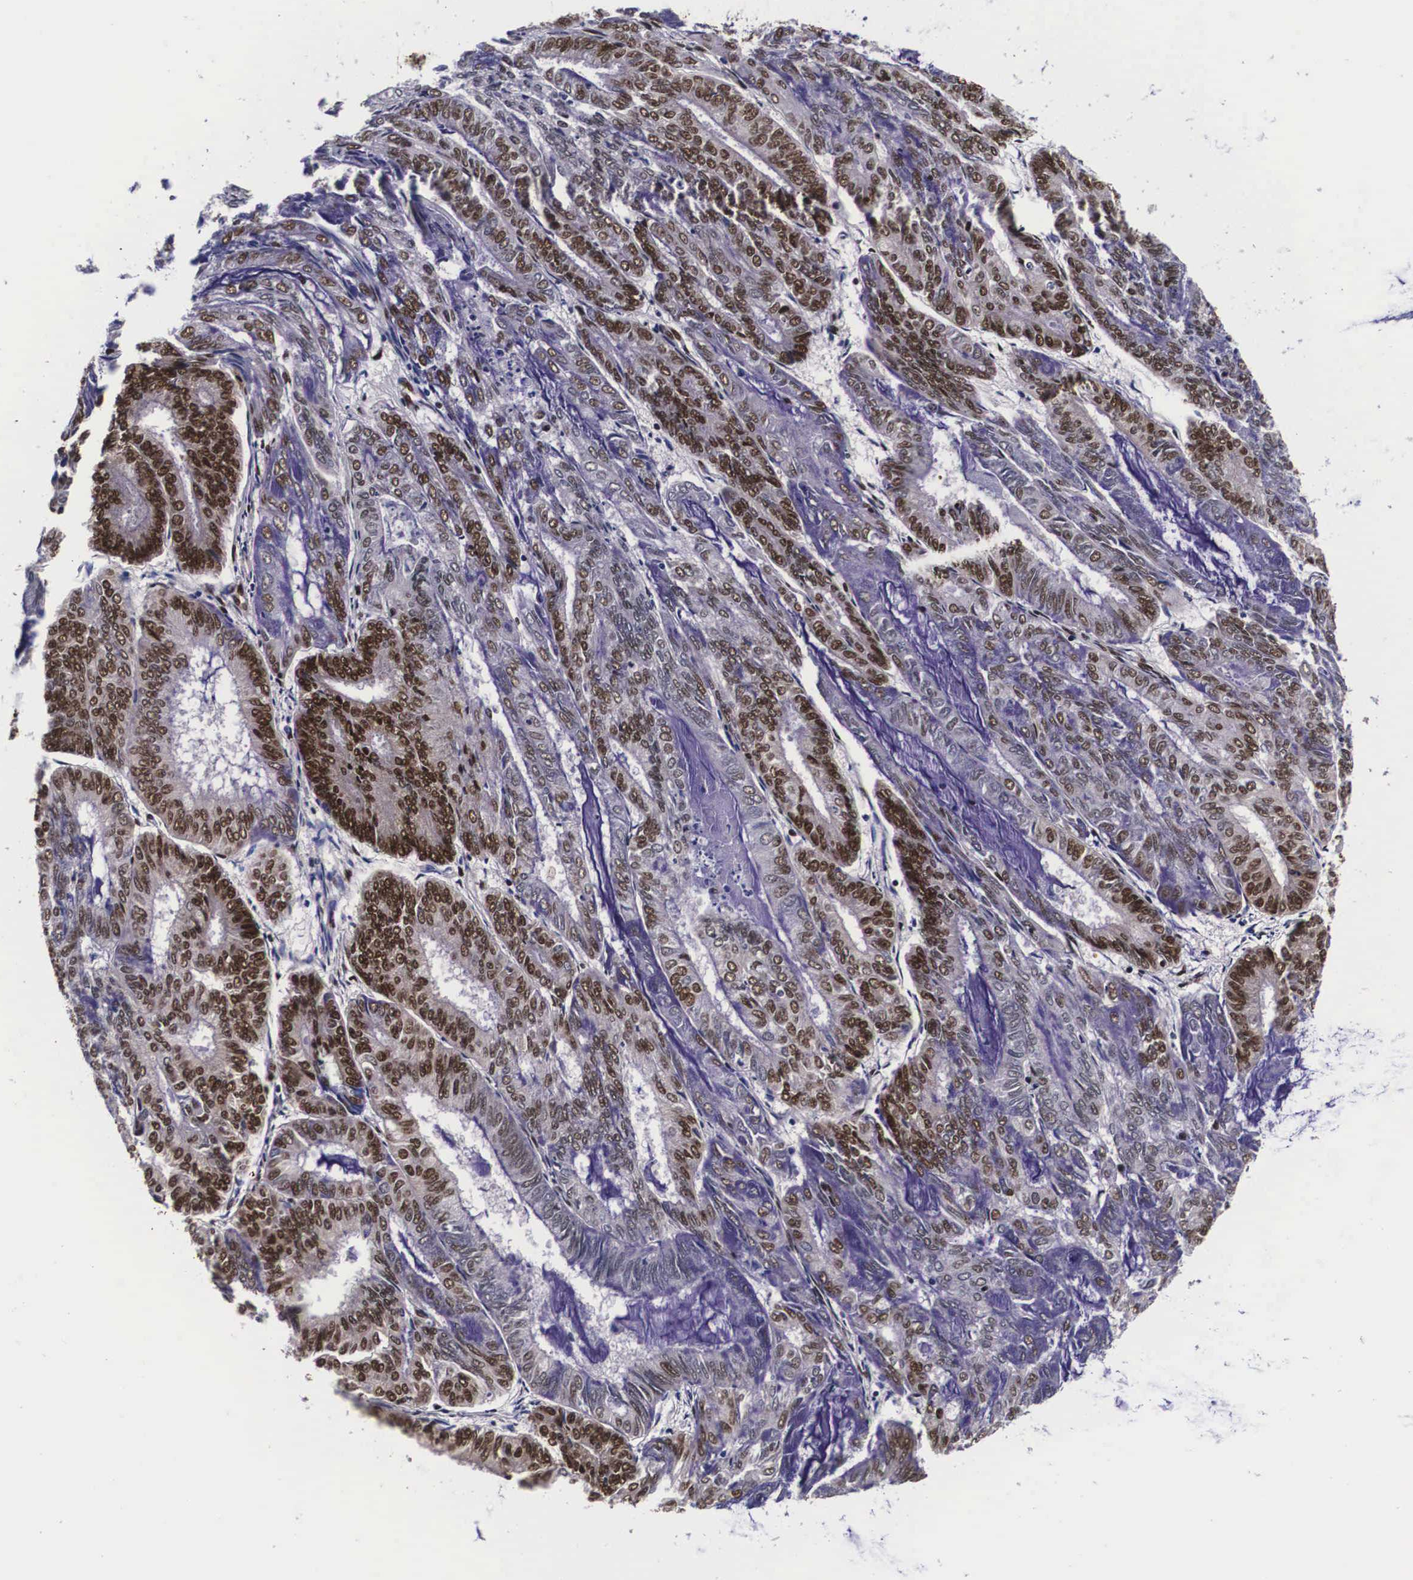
{"staining": {"intensity": "moderate", "quantity": "25%-75%", "location": "cytoplasmic/membranous,nuclear"}, "tissue": "endometrial cancer", "cell_type": "Tumor cells", "image_type": "cancer", "snomed": [{"axis": "morphology", "description": "Adenocarcinoma, NOS"}, {"axis": "topography", "description": "Endometrium"}], "caption": "Endometrial cancer tissue displays moderate cytoplasmic/membranous and nuclear positivity in approximately 25%-75% of tumor cells", "gene": "PABPN1", "patient": {"sex": "female", "age": 59}}